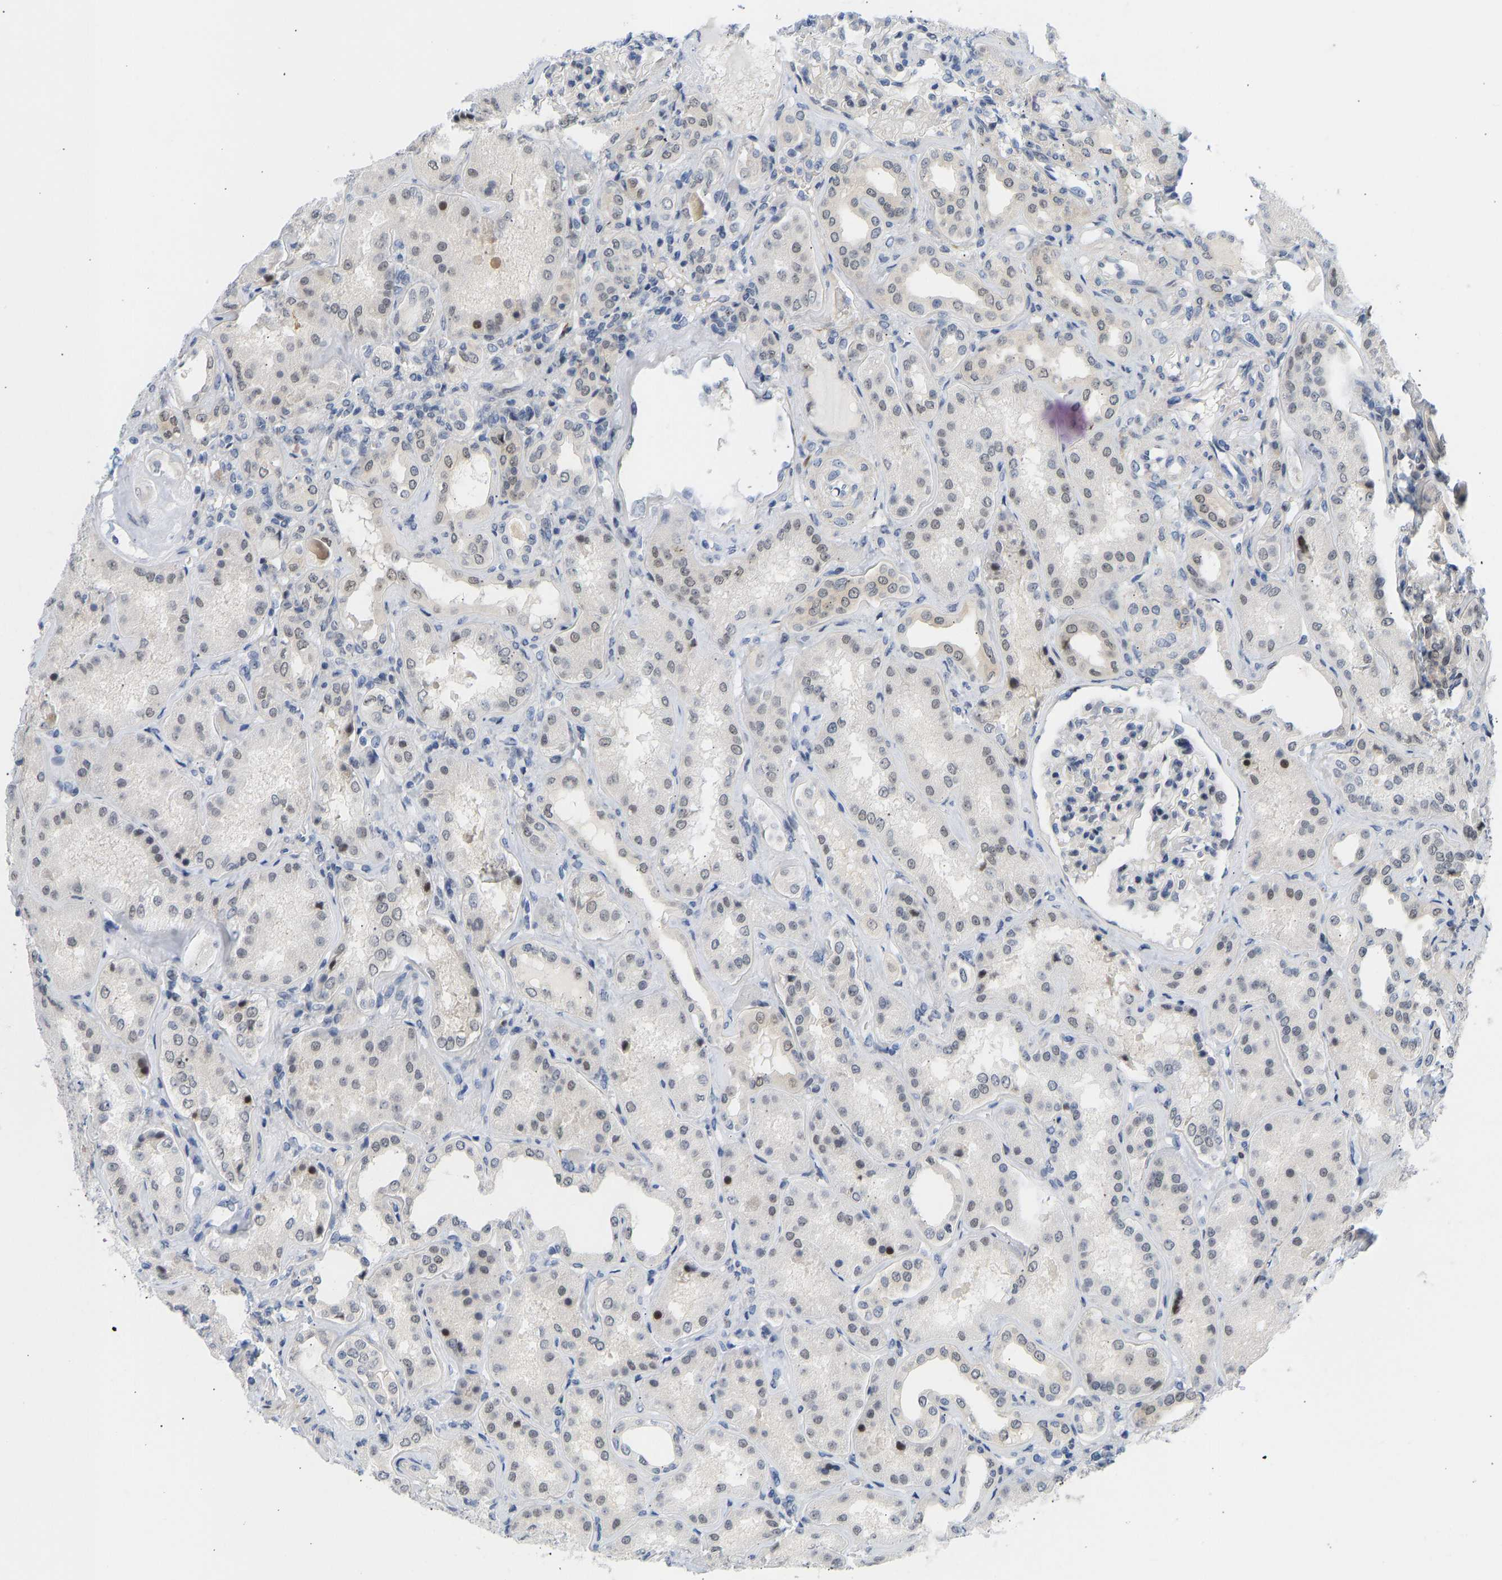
{"staining": {"intensity": "negative", "quantity": "none", "location": "none"}, "tissue": "kidney", "cell_type": "Cells in glomeruli", "image_type": "normal", "snomed": [{"axis": "morphology", "description": "Normal tissue, NOS"}, {"axis": "topography", "description": "Kidney"}], "caption": "A micrograph of kidney stained for a protein shows no brown staining in cells in glomeruli.", "gene": "BAG1", "patient": {"sex": "female", "age": 56}}